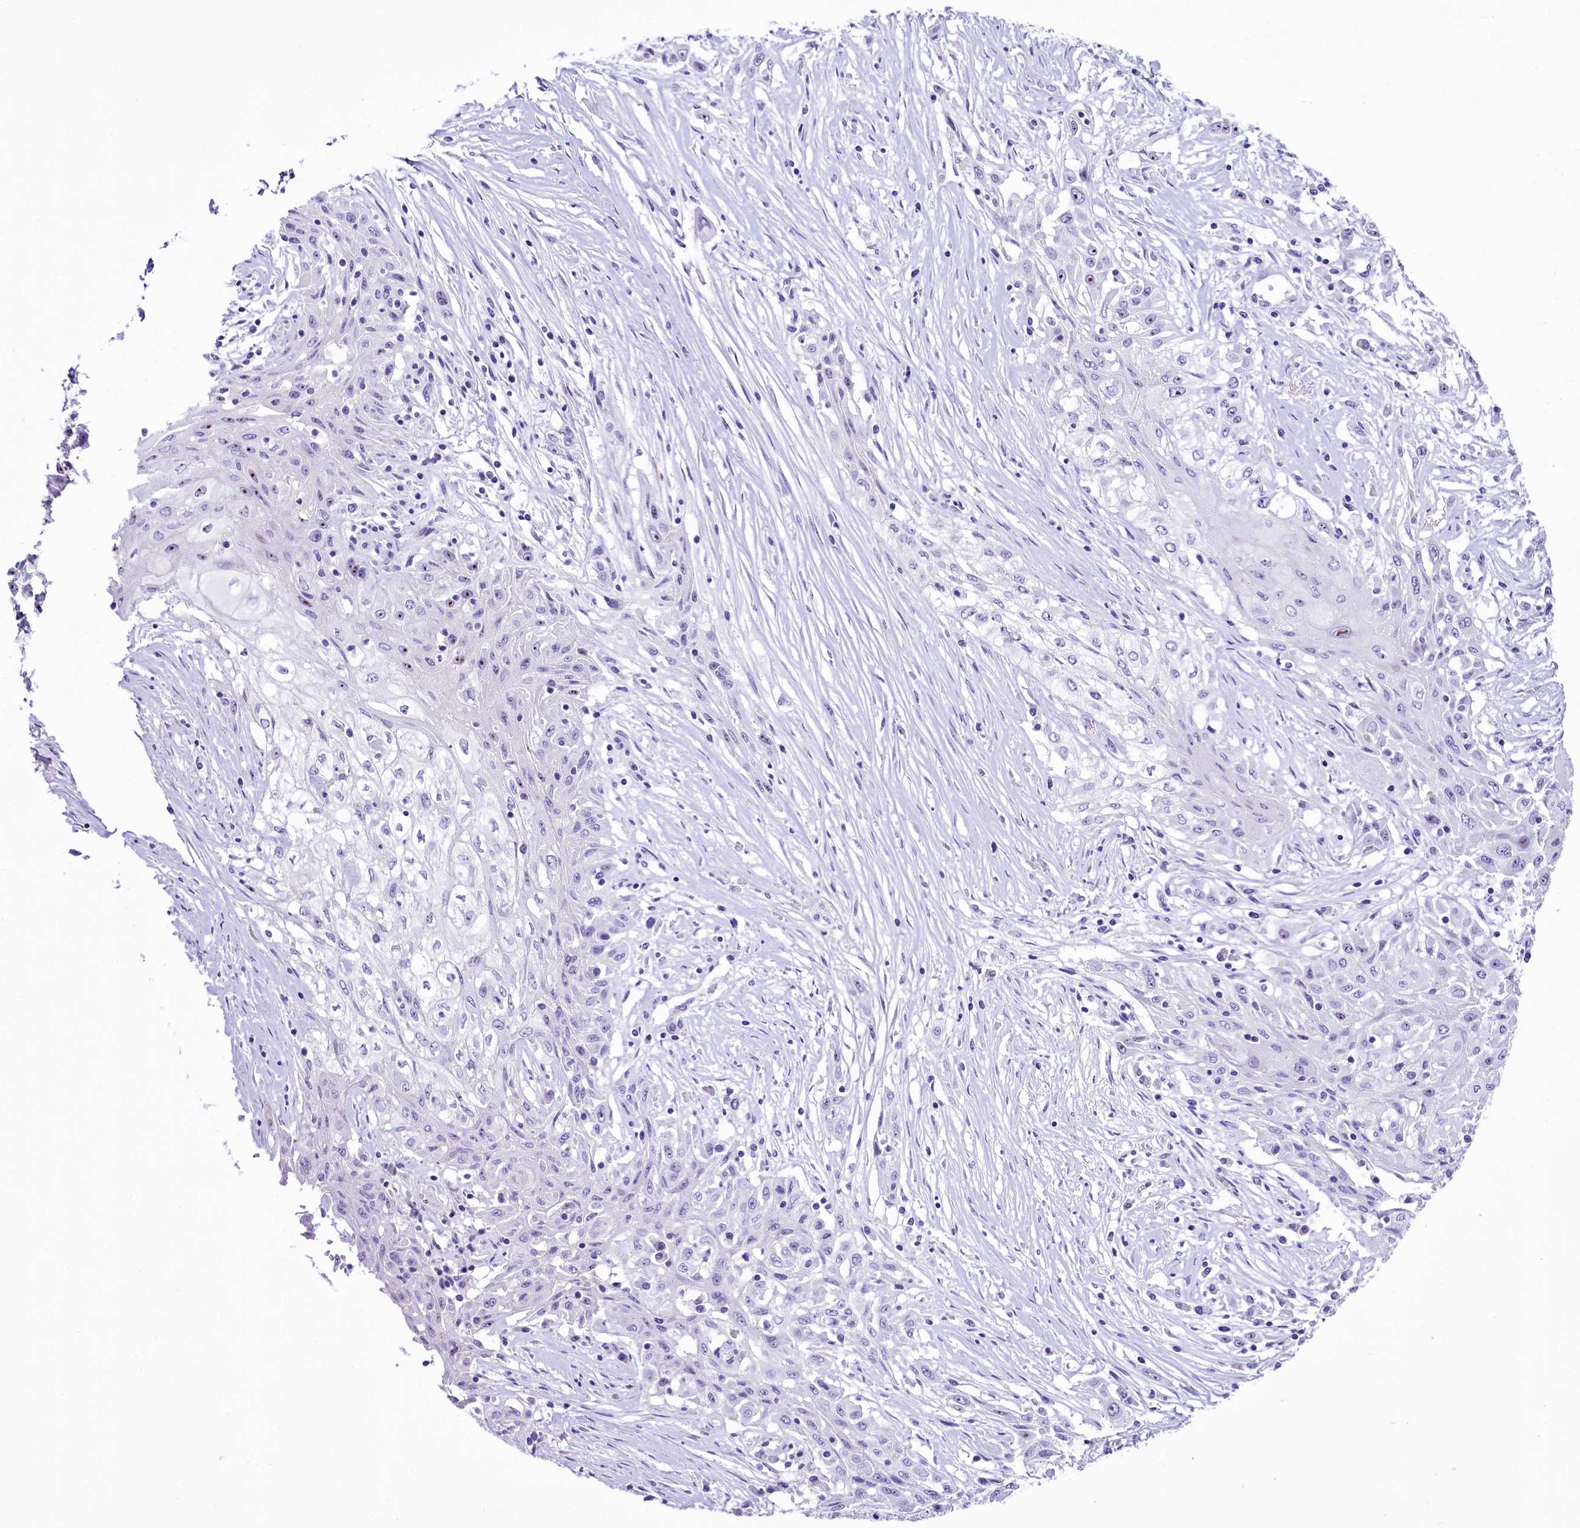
{"staining": {"intensity": "negative", "quantity": "none", "location": "none"}, "tissue": "skin cancer", "cell_type": "Tumor cells", "image_type": "cancer", "snomed": [{"axis": "morphology", "description": "Squamous cell carcinoma, NOS"}, {"axis": "morphology", "description": "Squamous cell carcinoma, metastatic, NOS"}, {"axis": "topography", "description": "Skin"}, {"axis": "topography", "description": "Lymph node"}], "caption": "Protein analysis of skin cancer exhibits no significant staining in tumor cells. The staining was performed using DAB to visualize the protein expression in brown, while the nuclei were stained in blue with hematoxylin (Magnification: 20x).", "gene": "SH3TC2", "patient": {"sex": "male", "age": 75}}